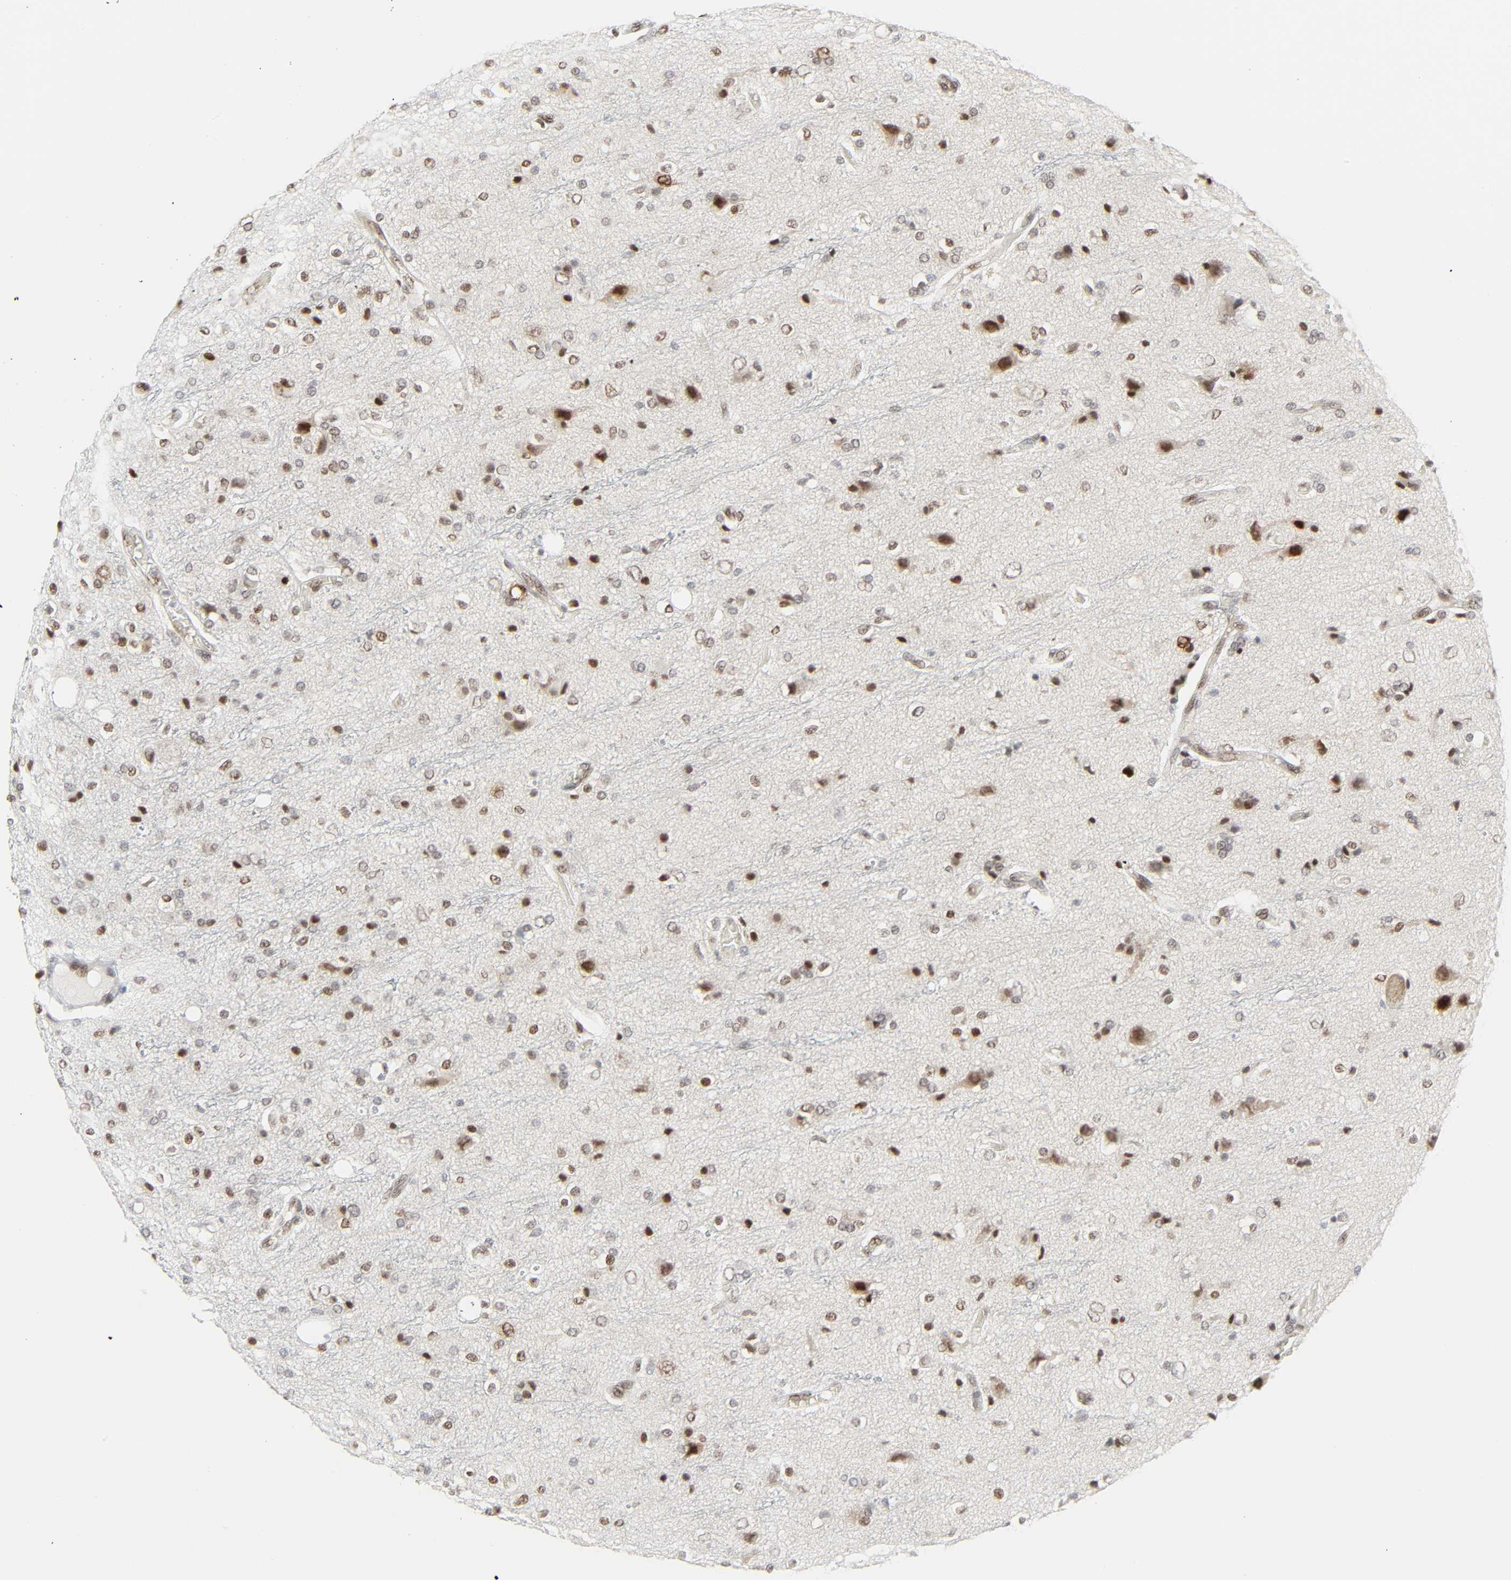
{"staining": {"intensity": "moderate", "quantity": "25%-75%", "location": "nuclear"}, "tissue": "glioma", "cell_type": "Tumor cells", "image_type": "cancer", "snomed": [{"axis": "morphology", "description": "Glioma, malignant, High grade"}, {"axis": "topography", "description": "Brain"}], "caption": "Glioma stained for a protein (brown) displays moderate nuclear positive staining in about 25%-75% of tumor cells.", "gene": "ZBTB16", "patient": {"sex": "male", "age": 47}}